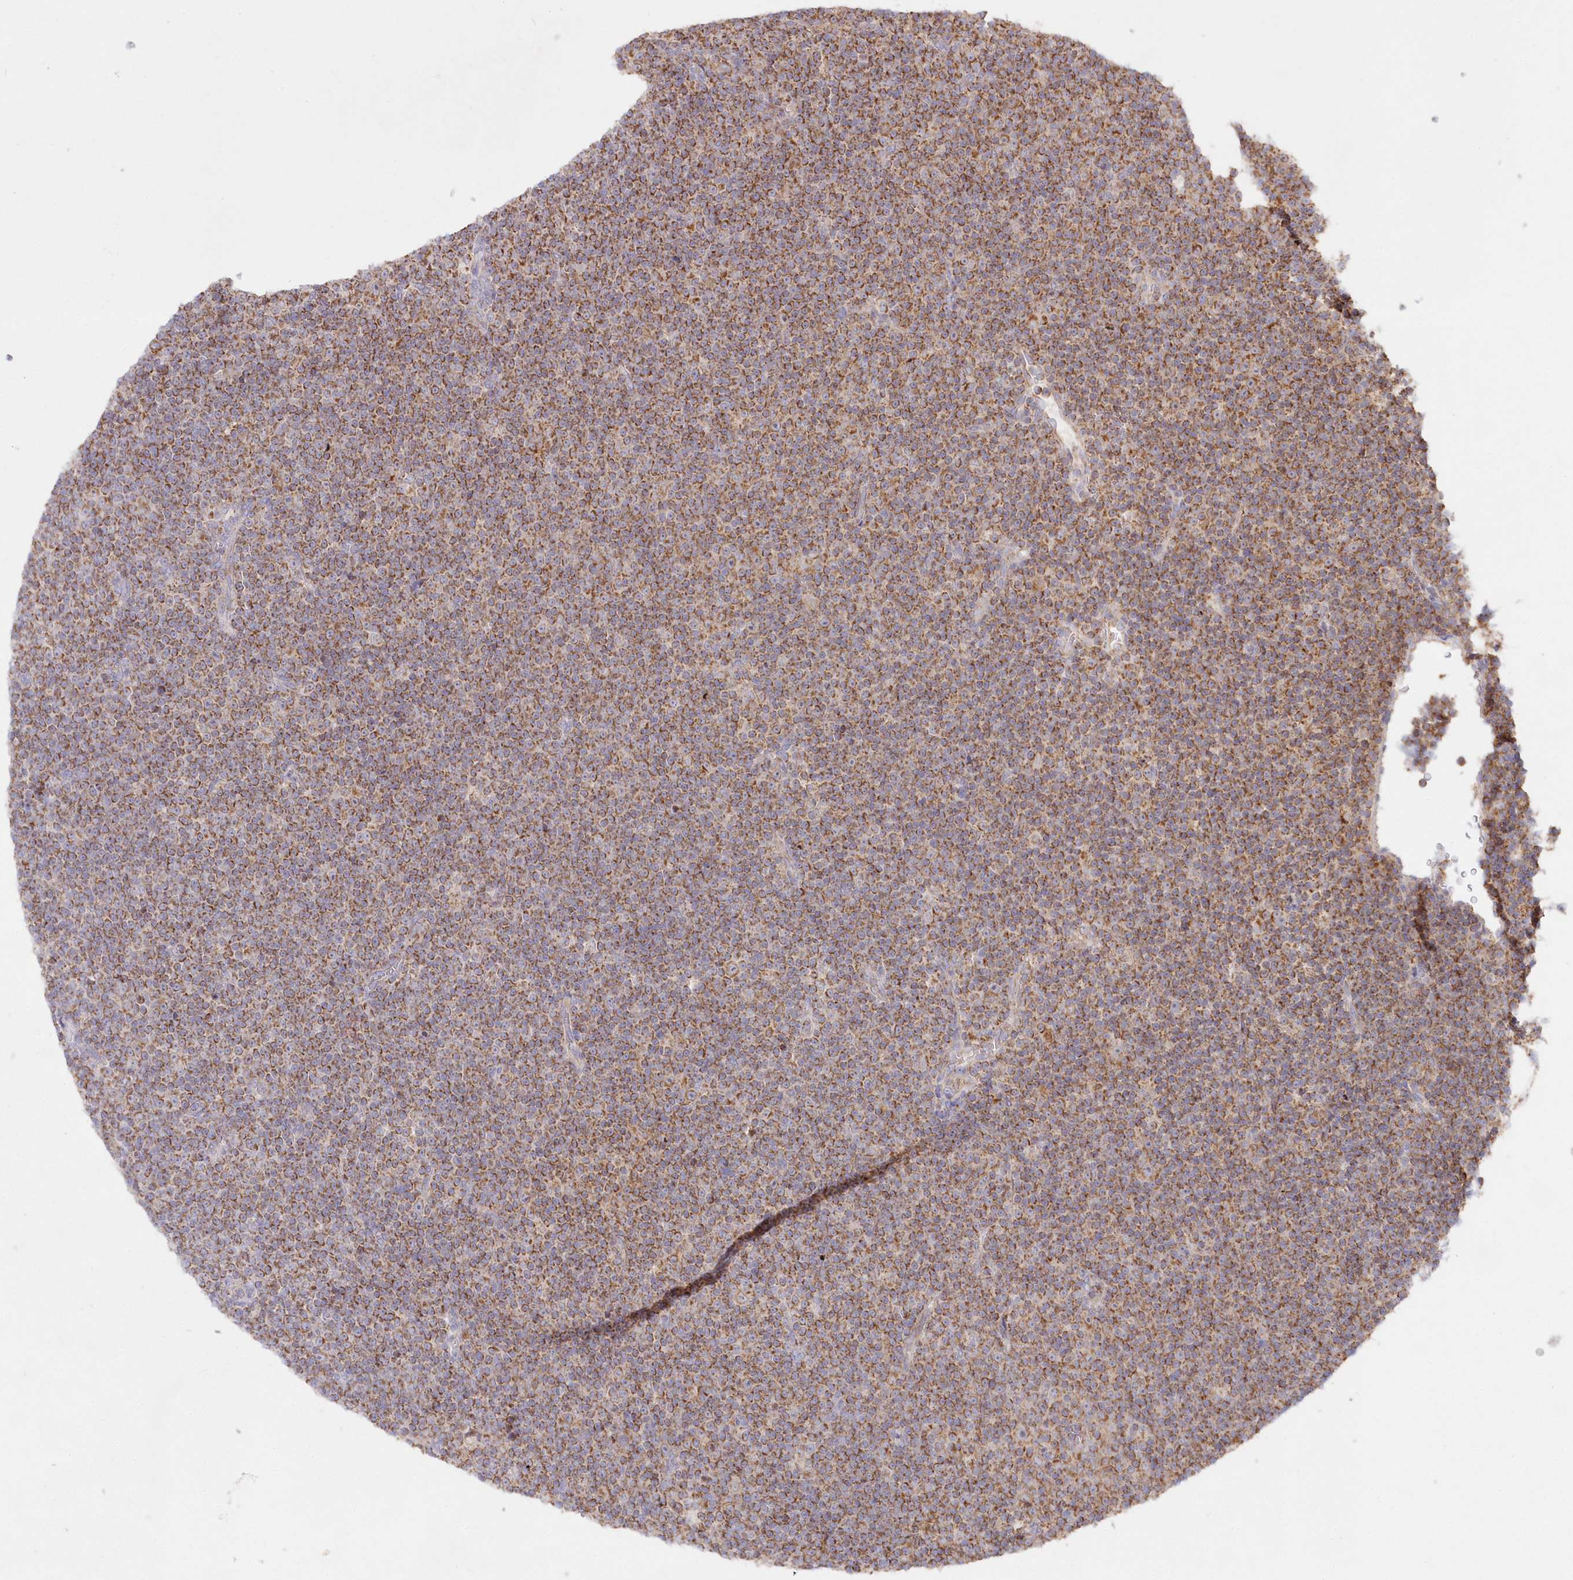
{"staining": {"intensity": "moderate", "quantity": ">75%", "location": "cytoplasmic/membranous"}, "tissue": "lymphoma", "cell_type": "Tumor cells", "image_type": "cancer", "snomed": [{"axis": "morphology", "description": "Malignant lymphoma, non-Hodgkin's type, Low grade"}, {"axis": "topography", "description": "Lymph node"}], "caption": "A high-resolution micrograph shows immunohistochemistry (IHC) staining of malignant lymphoma, non-Hodgkin's type (low-grade), which reveals moderate cytoplasmic/membranous staining in approximately >75% of tumor cells.", "gene": "DNA2", "patient": {"sex": "female", "age": 67}}